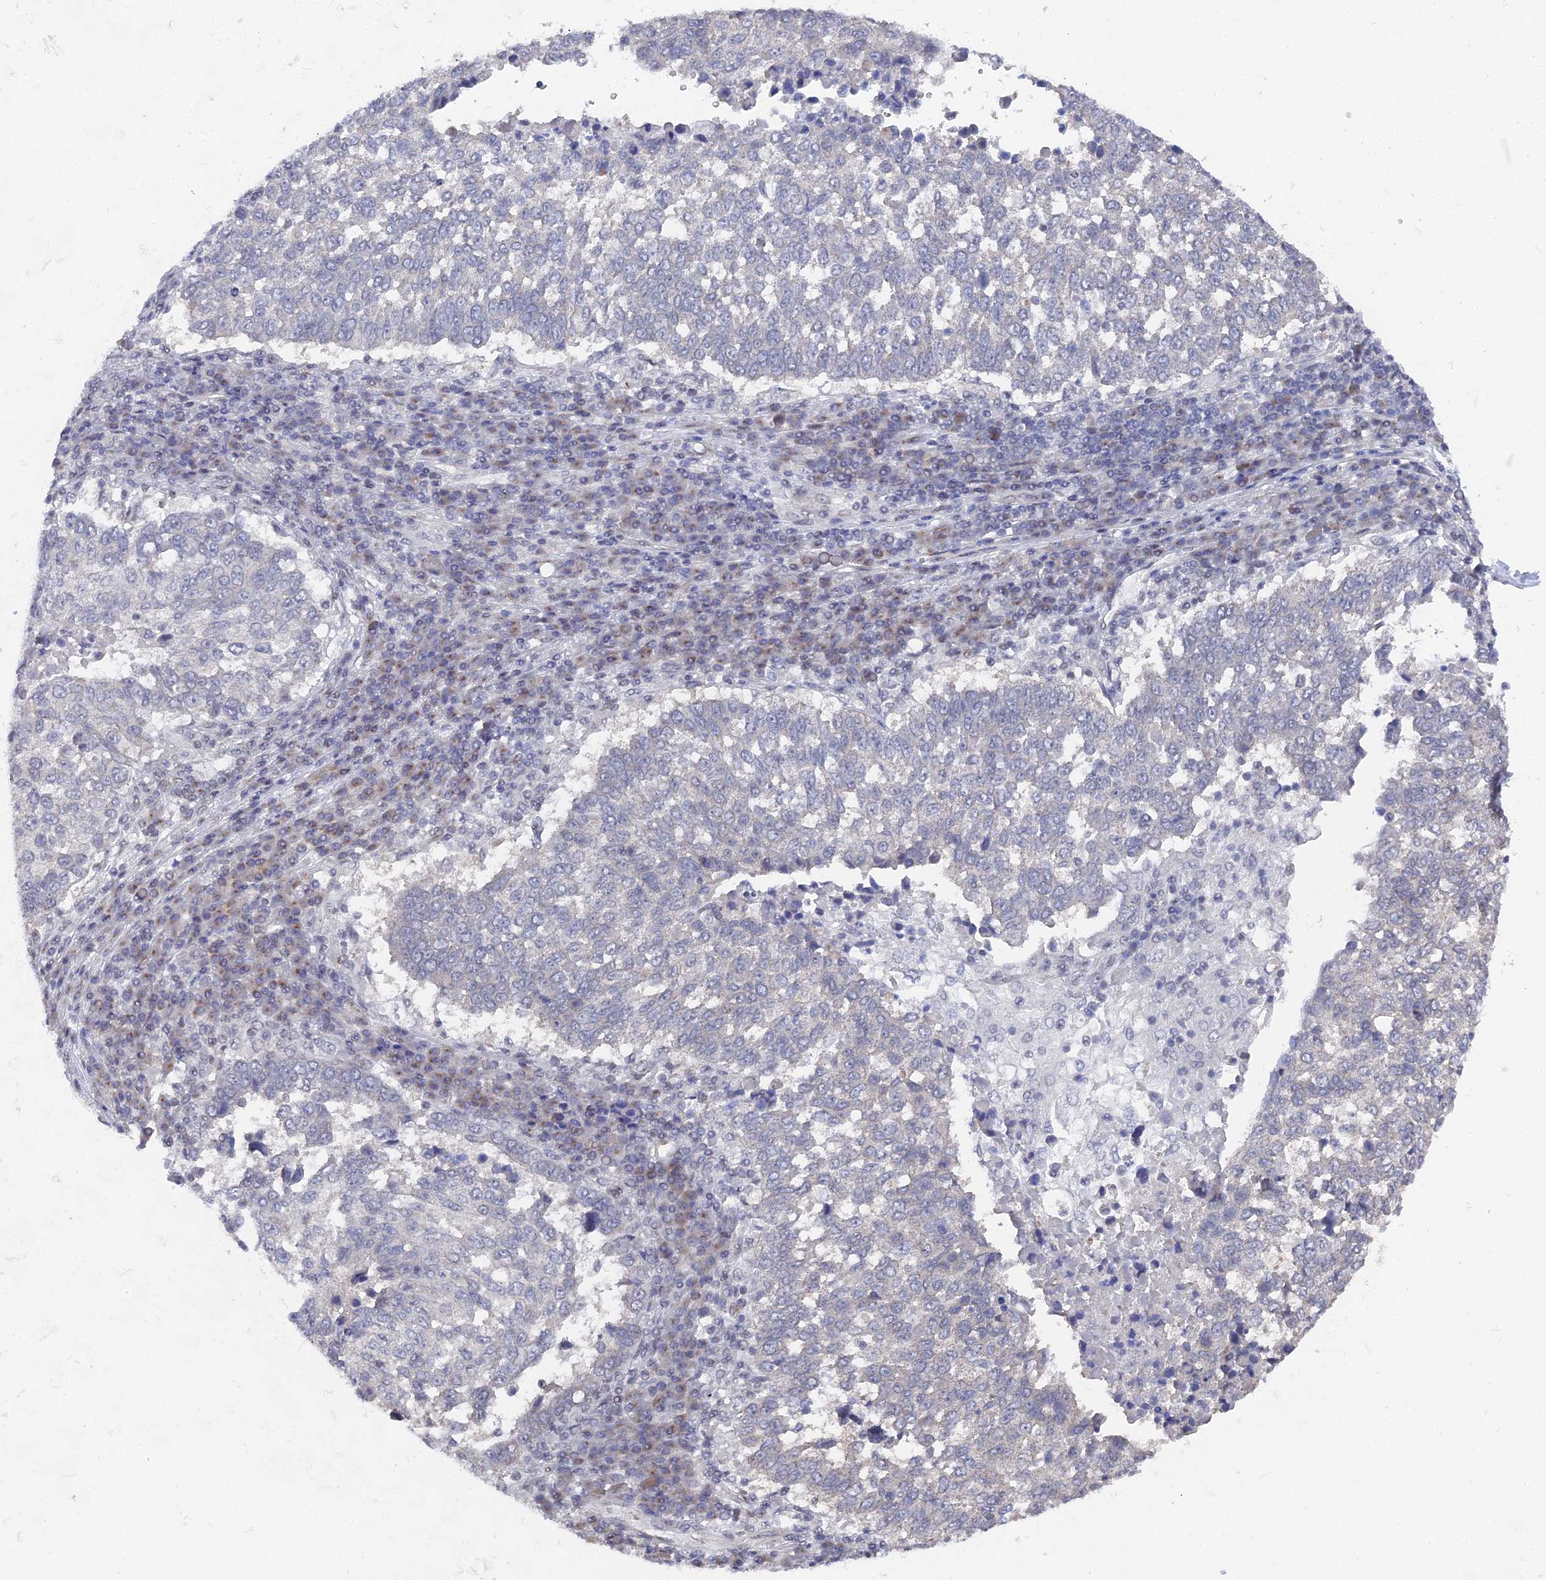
{"staining": {"intensity": "negative", "quantity": "none", "location": "none"}, "tissue": "lung cancer", "cell_type": "Tumor cells", "image_type": "cancer", "snomed": [{"axis": "morphology", "description": "Squamous cell carcinoma, NOS"}, {"axis": "topography", "description": "Lung"}], "caption": "High power microscopy photomicrograph of an immunohistochemistry micrograph of lung squamous cell carcinoma, revealing no significant expression in tumor cells.", "gene": "FHIP2A", "patient": {"sex": "male", "age": 73}}